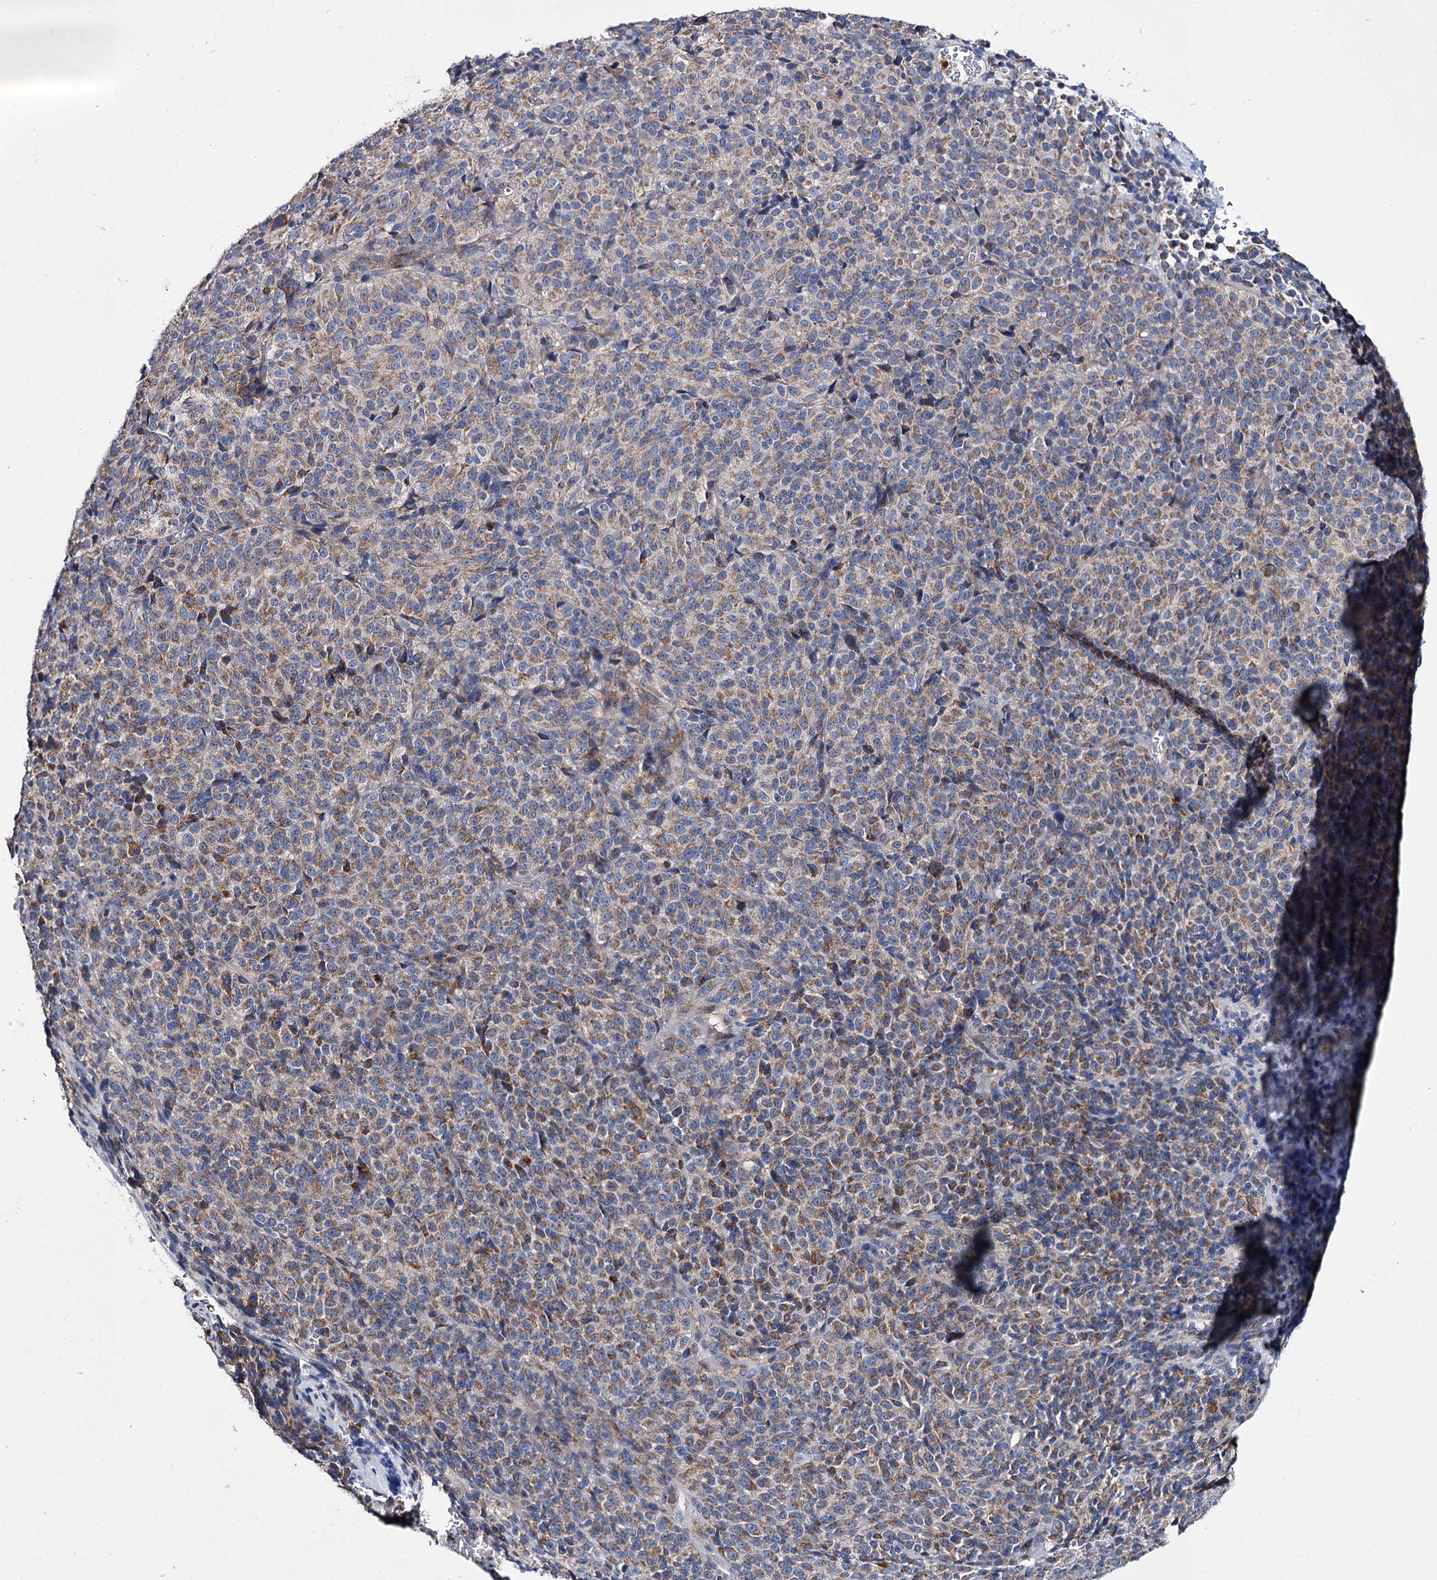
{"staining": {"intensity": "moderate", "quantity": ">75%", "location": "cytoplasmic/membranous"}, "tissue": "melanoma", "cell_type": "Tumor cells", "image_type": "cancer", "snomed": [{"axis": "morphology", "description": "Malignant melanoma, Metastatic site"}, {"axis": "topography", "description": "Brain"}], "caption": "IHC (DAB (3,3'-diaminobenzidine)) staining of human melanoma reveals moderate cytoplasmic/membranous protein positivity in about >75% of tumor cells.", "gene": "UBASH3B", "patient": {"sex": "female", "age": 56}}